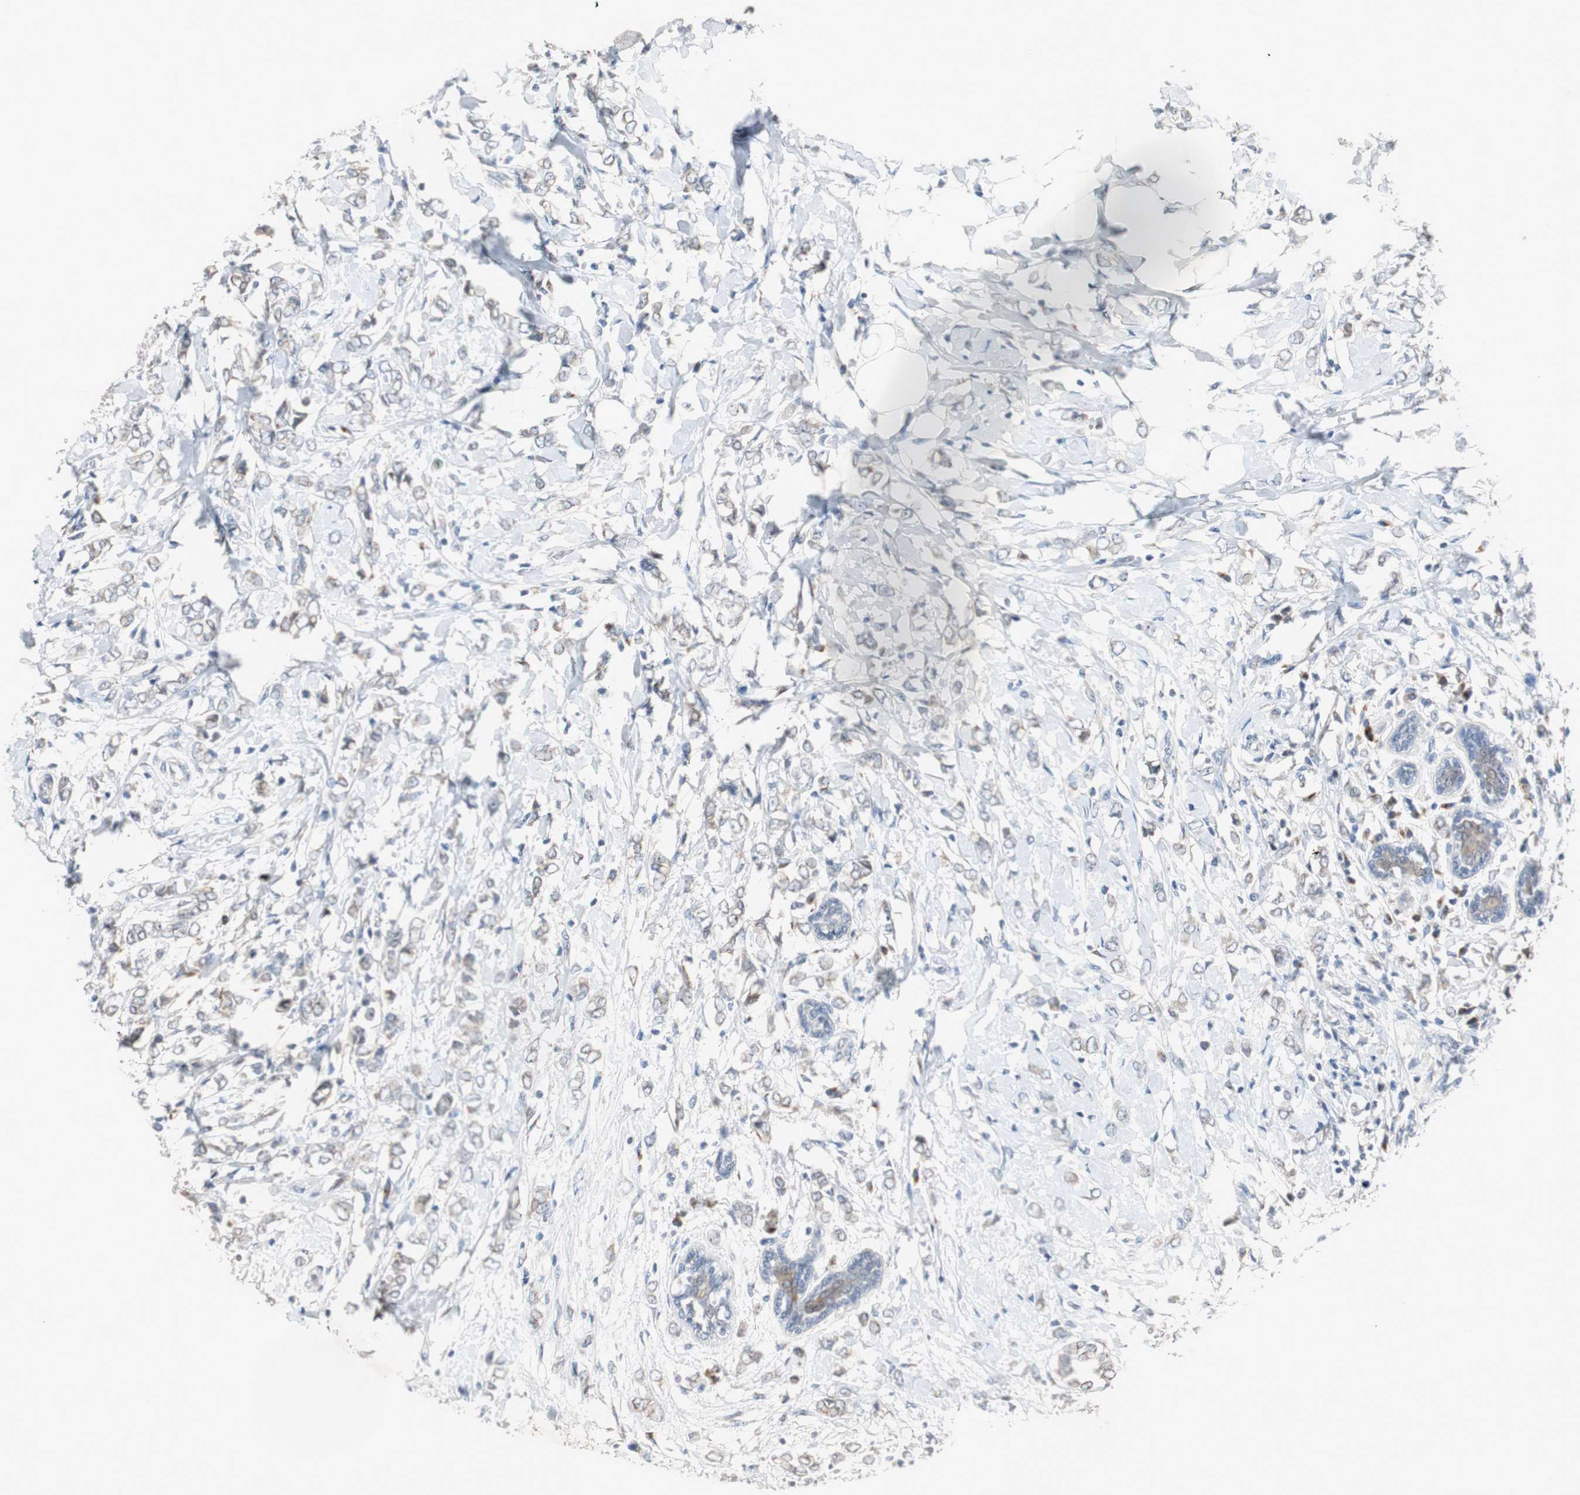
{"staining": {"intensity": "weak", "quantity": "<25%", "location": "cytoplasmic/membranous"}, "tissue": "breast cancer", "cell_type": "Tumor cells", "image_type": "cancer", "snomed": [{"axis": "morphology", "description": "Normal tissue, NOS"}, {"axis": "morphology", "description": "Lobular carcinoma"}, {"axis": "topography", "description": "Breast"}], "caption": "Tumor cells are negative for brown protein staining in lobular carcinoma (breast). The staining was performed using DAB (3,3'-diaminobenzidine) to visualize the protein expression in brown, while the nuclei were stained in blue with hematoxylin (Magnification: 20x).", "gene": "SOX30", "patient": {"sex": "female", "age": 47}}